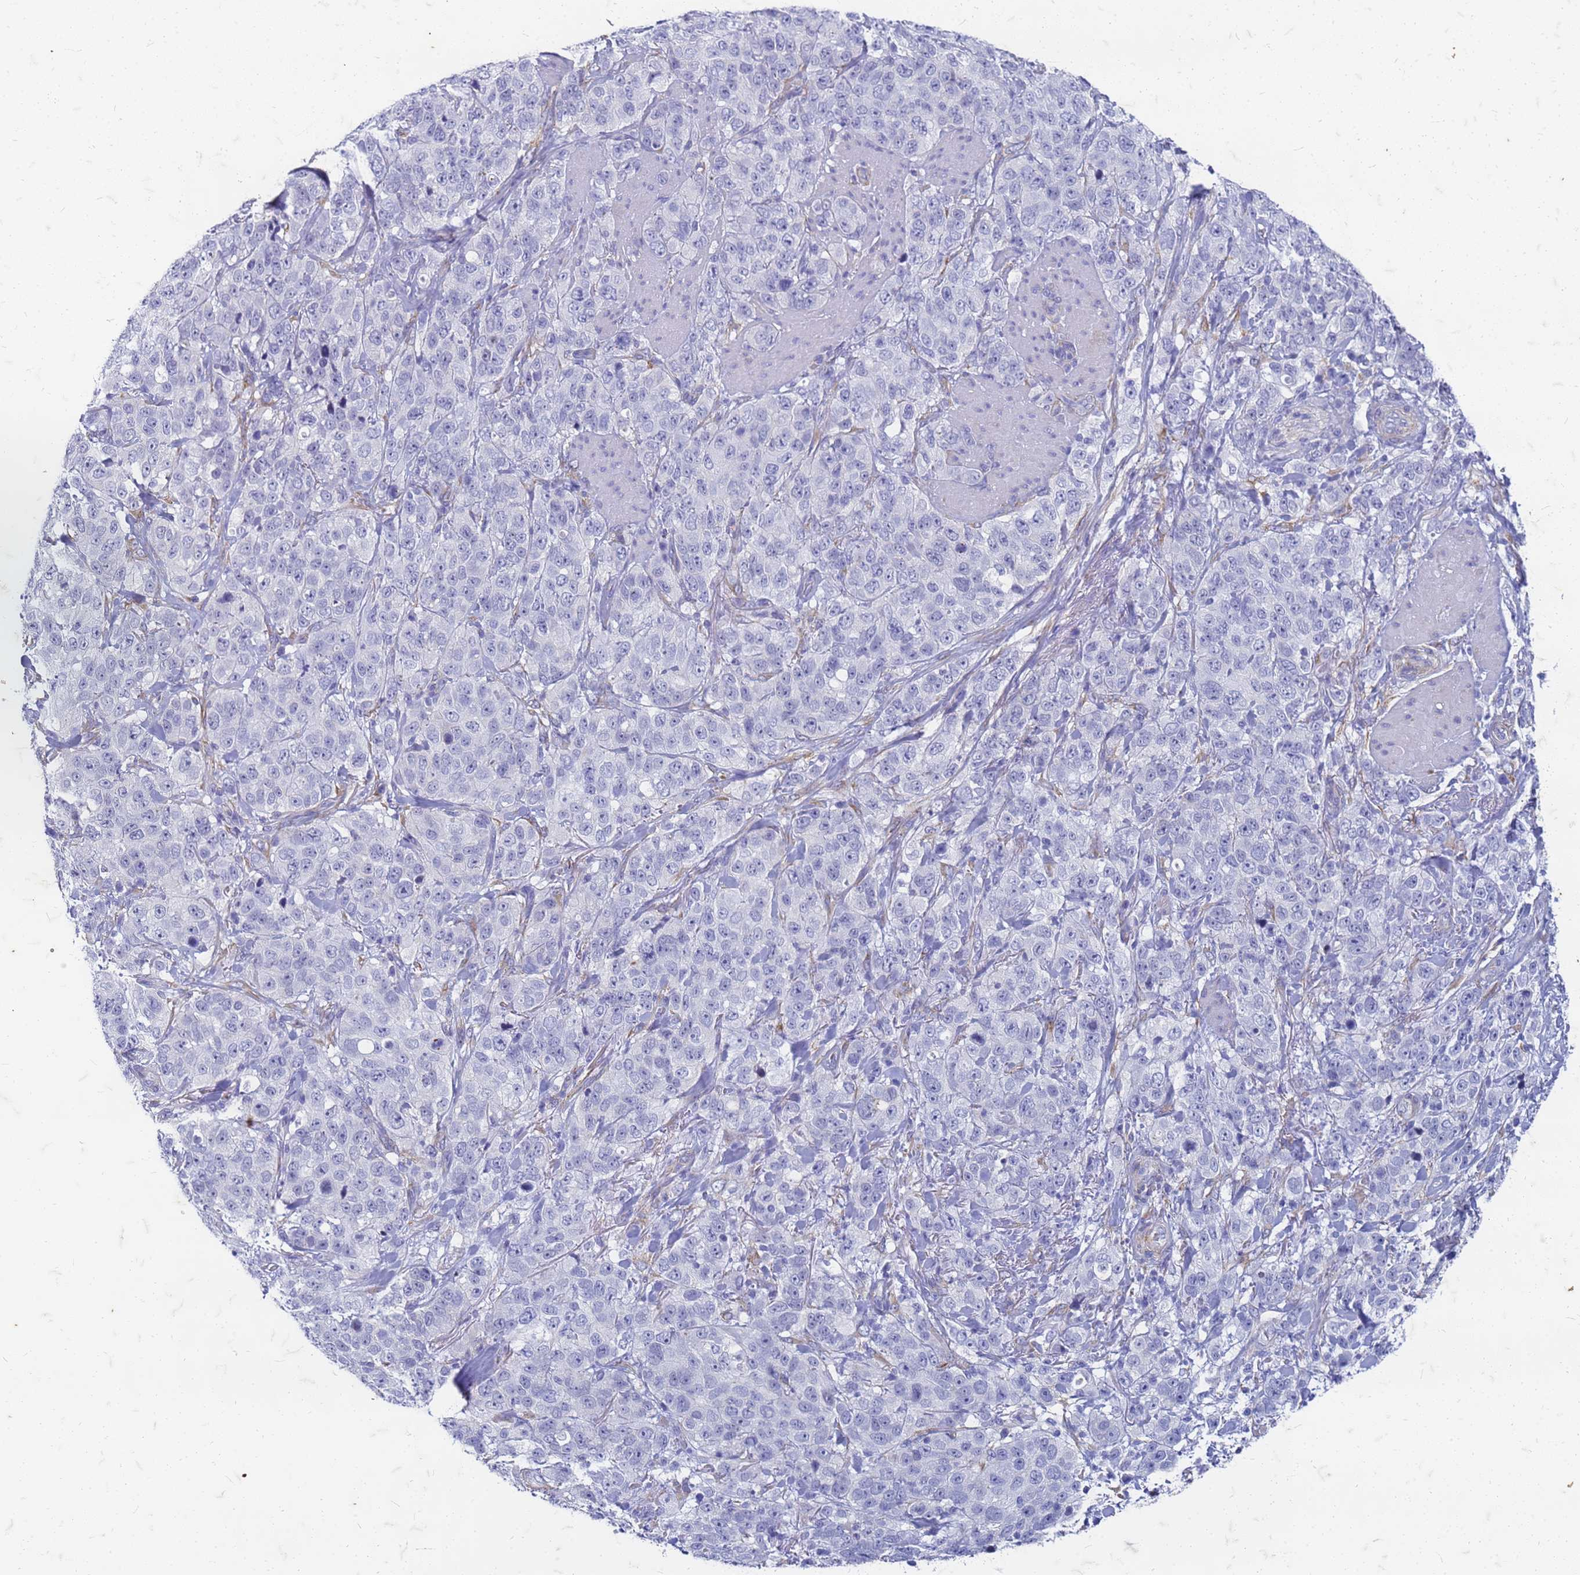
{"staining": {"intensity": "negative", "quantity": "none", "location": "none"}, "tissue": "stomach cancer", "cell_type": "Tumor cells", "image_type": "cancer", "snomed": [{"axis": "morphology", "description": "Adenocarcinoma, NOS"}, {"axis": "topography", "description": "Stomach"}], "caption": "The IHC image has no significant expression in tumor cells of stomach adenocarcinoma tissue.", "gene": "TRIM64B", "patient": {"sex": "male", "age": 48}}